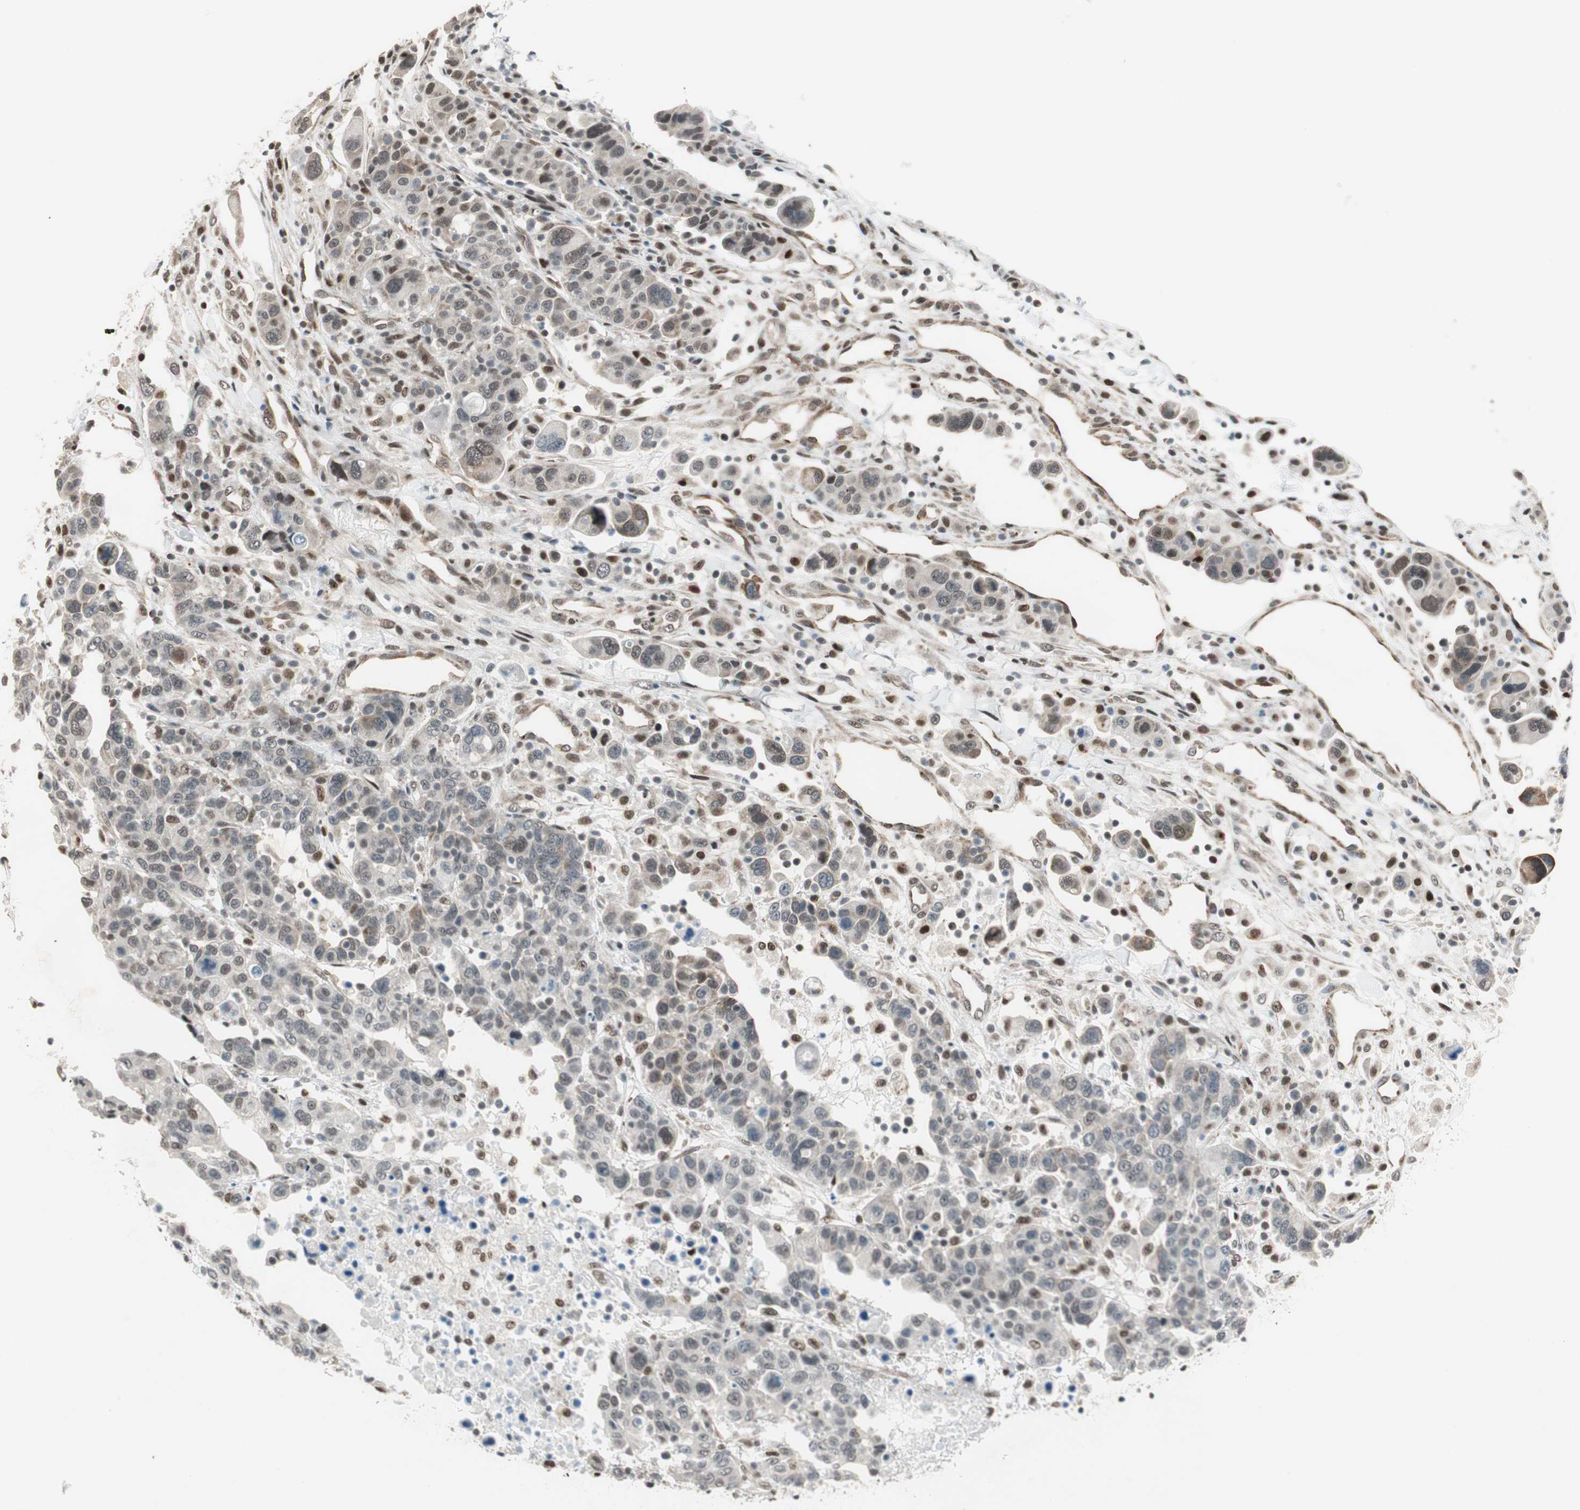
{"staining": {"intensity": "weak", "quantity": ">75%", "location": "cytoplasmic/membranous,nuclear"}, "tissue": "breast cancer", "cell_type": "Tumor cells", "image_type": "cancer", "snomed": [{"axis": "morphology", "description": "Duct carcinoma"}, {"axis": "topography", "description": "Breast"}], "caption": "Breast cancer (intraductal carcinoma) stained with immunohistochemistry reveals weak cytoplasmic/membranous and nuclear staining in about >75% of tumor cells.", "gene": "ZBTB17", "patient": {"sex": "female", "age": 37}}